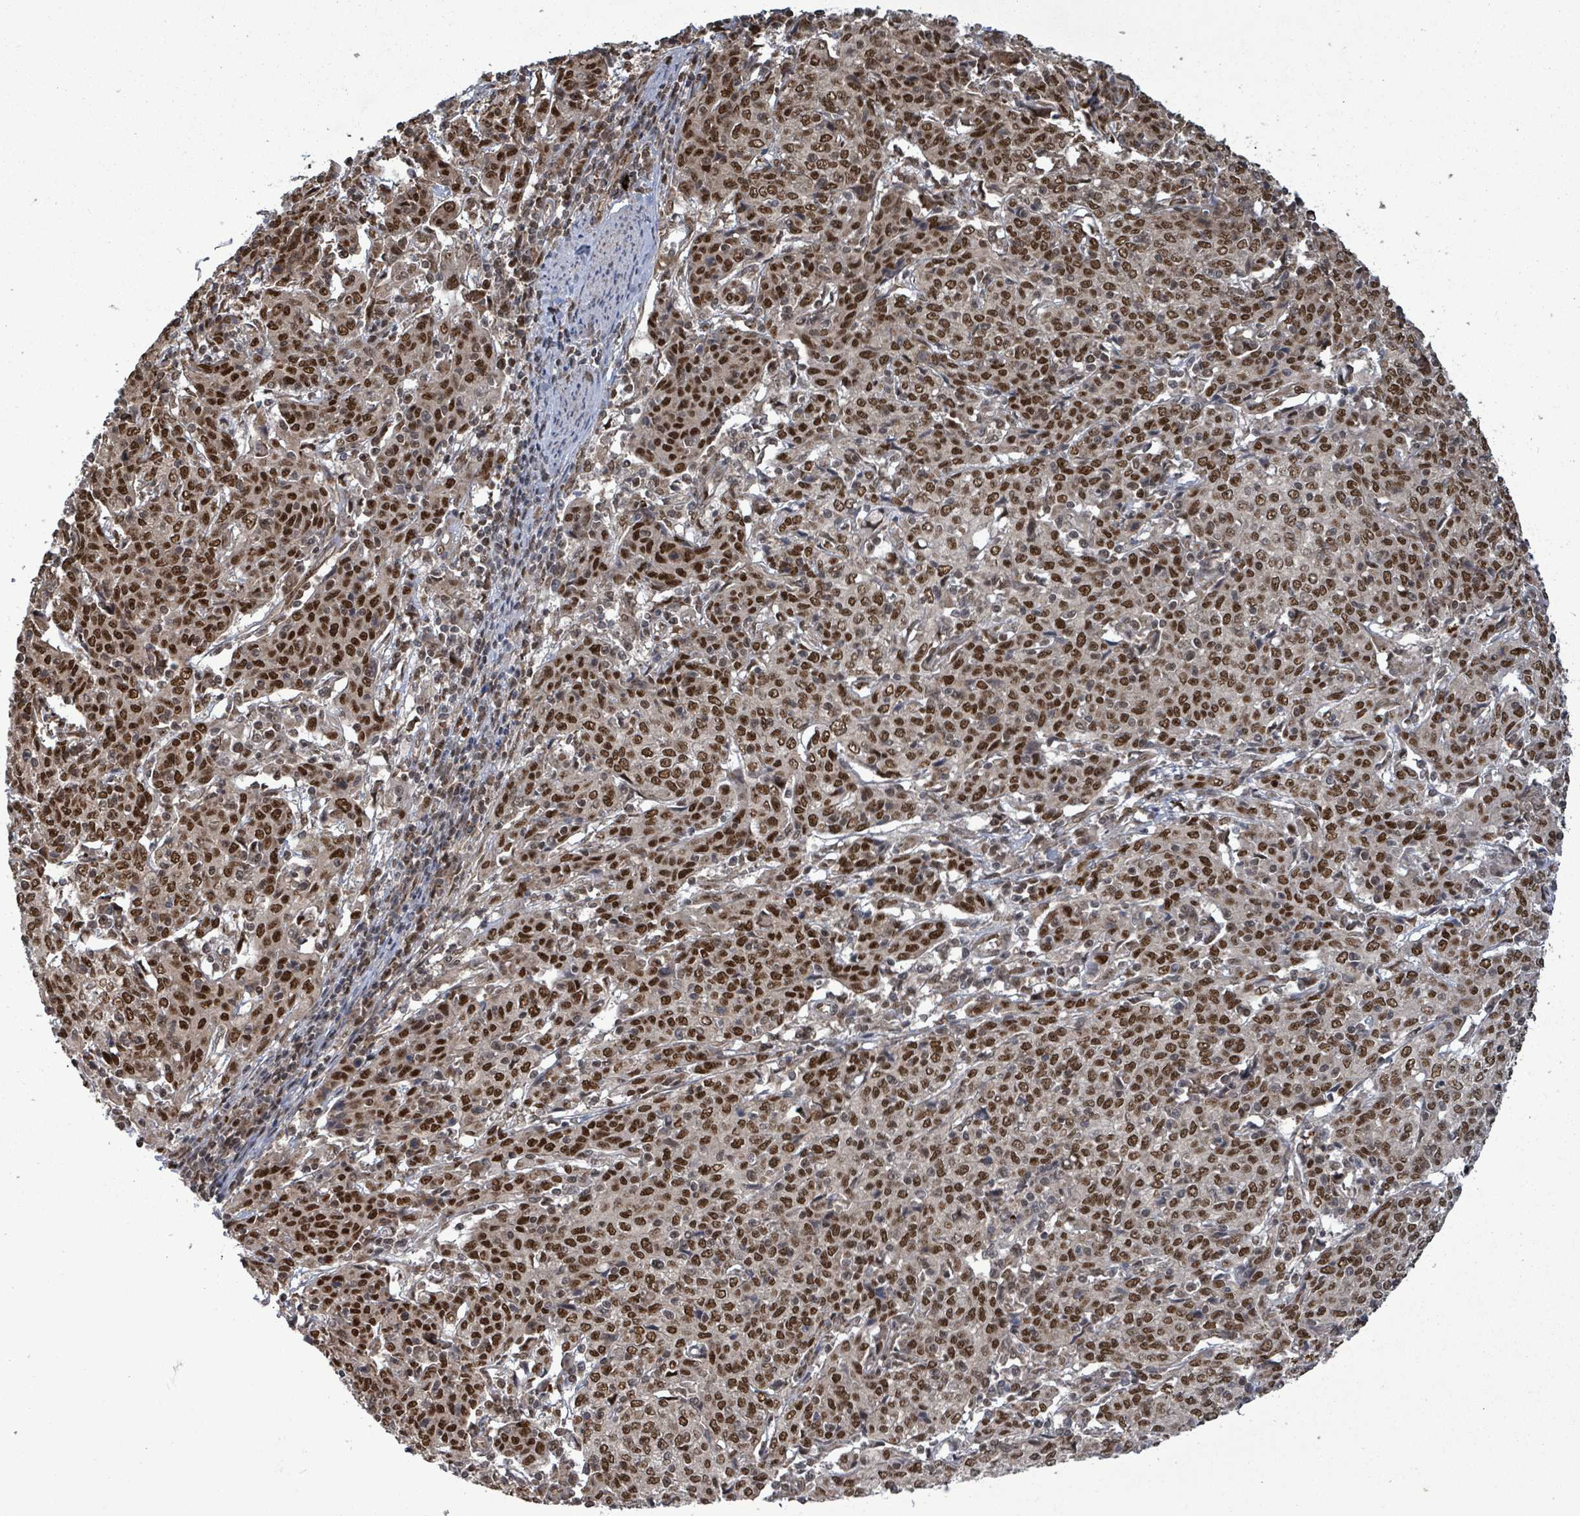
{"staining": {"intensity": "strong", "quantity": ">75%", "location": "nuclear"}, "tissue": "cervical cancer", "cell_type": "Tumor cells", "image_type": "cancer", "snomed": [{"axis": "morphology", "description": "Squamous cell carcinoma, NOS"}, {"axis": "topography", "description": "Cervix"}], "caption": "A photomicrograph showing strong nuclear staining in approximately >75% of tumor cells in cervical cancer, as visualized by brown immunohistochemical staining.", "gene": "PATZ1", "patient": {"sex": "female", "age": 67}}